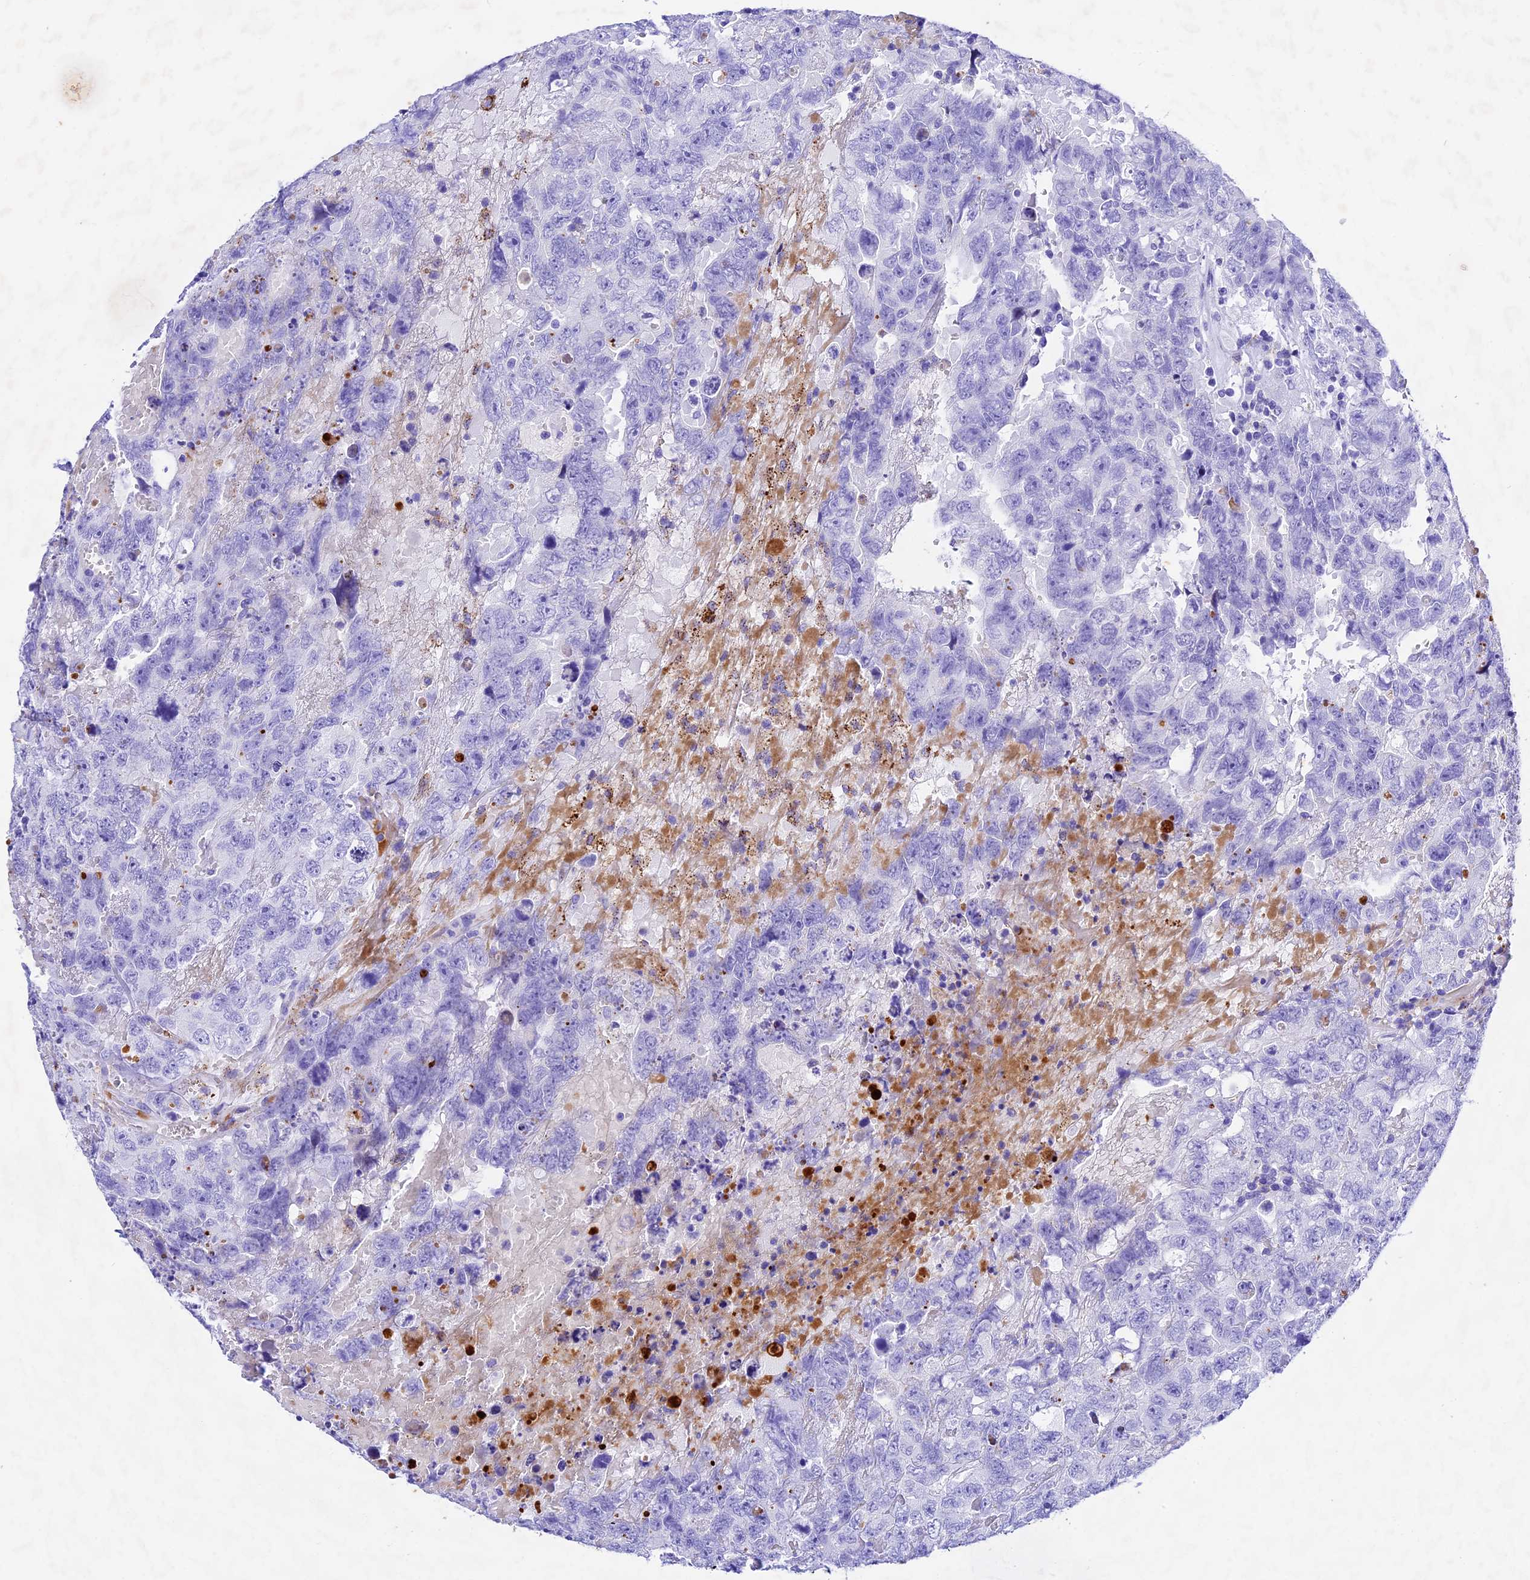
{"staining": {"intensity": "negative", "quantity": "none", "location": "none"}, "tissue": "testis cancer", "cell_type": "Tumor cells", "image_type": "cancer", "snomed": [{"axis": "morphology", "description": "Carcinoma, Embryonal, NOS"}, {"axis": "topography", "description": "Testis"}], "caption": "Testis cancer (embryonal carcinoma) stained for a protein using immunohistochemistry (IHC) exhibits no expression tumor cells.", "gene": "PSG11", "patient": {"sex": "male", "age": 45}}